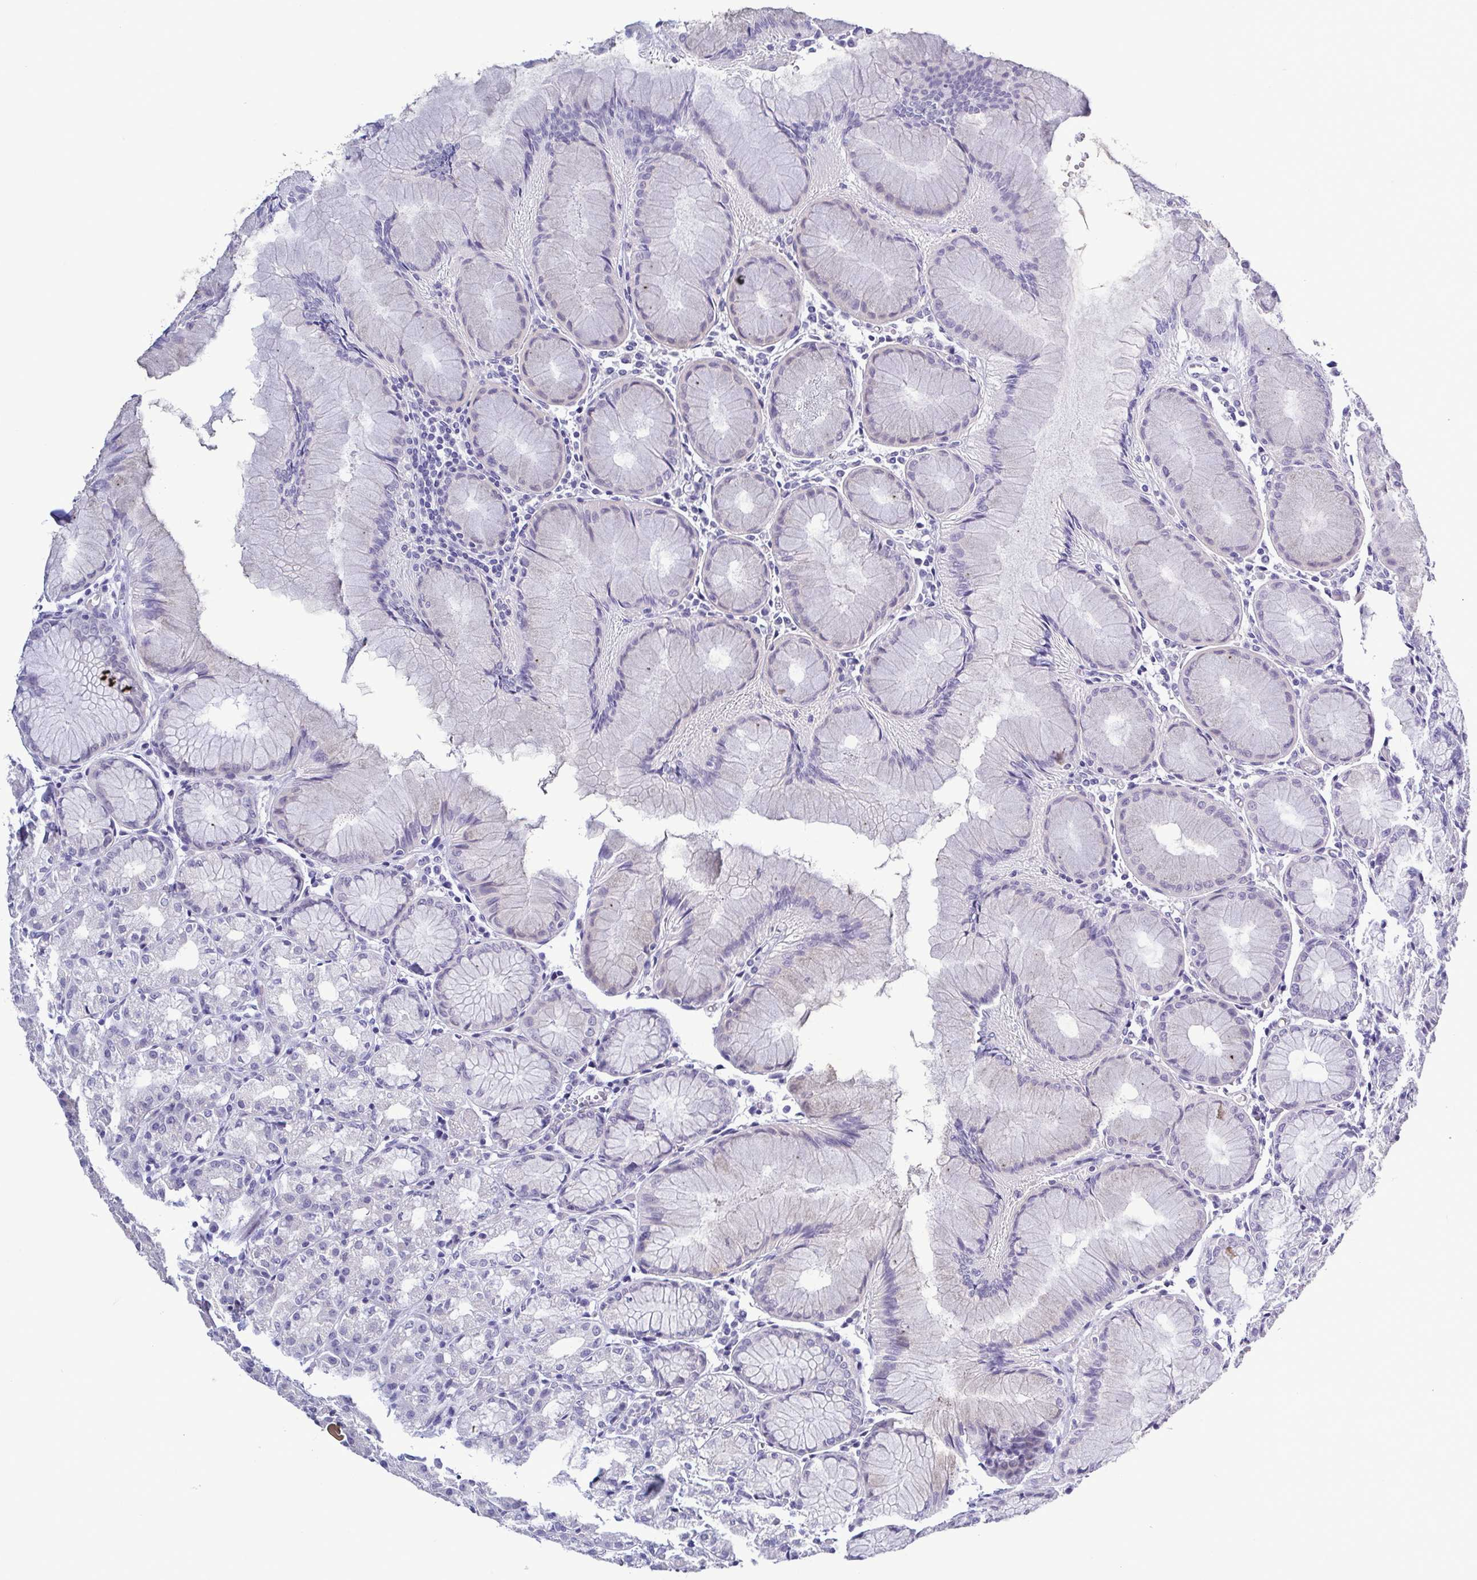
{"staining": {"intensity": "negative", "quantity": "none", "location": "none"}, "tissue": "stomach", "cell_type": "Glandular cells", "image_type": "normal", "snomed": [{"axis": "morphology", "description": "Normal tissue, NOS"}, {"axis": "topography", "description": "Stomach"}], "caption": "A high-resolution histopathology image shows immunohistochemistry (IHC) staining of normal stomach, which exhibits no significant positivity in glandular cells. The staining was performed using DAB to visualize the protein expression in brown, while the nuclei were stained in blue with hematoxylin (Magnification: 20x).", "gene": "TEX12", "patient": {"sex": "female", "age": 57}}